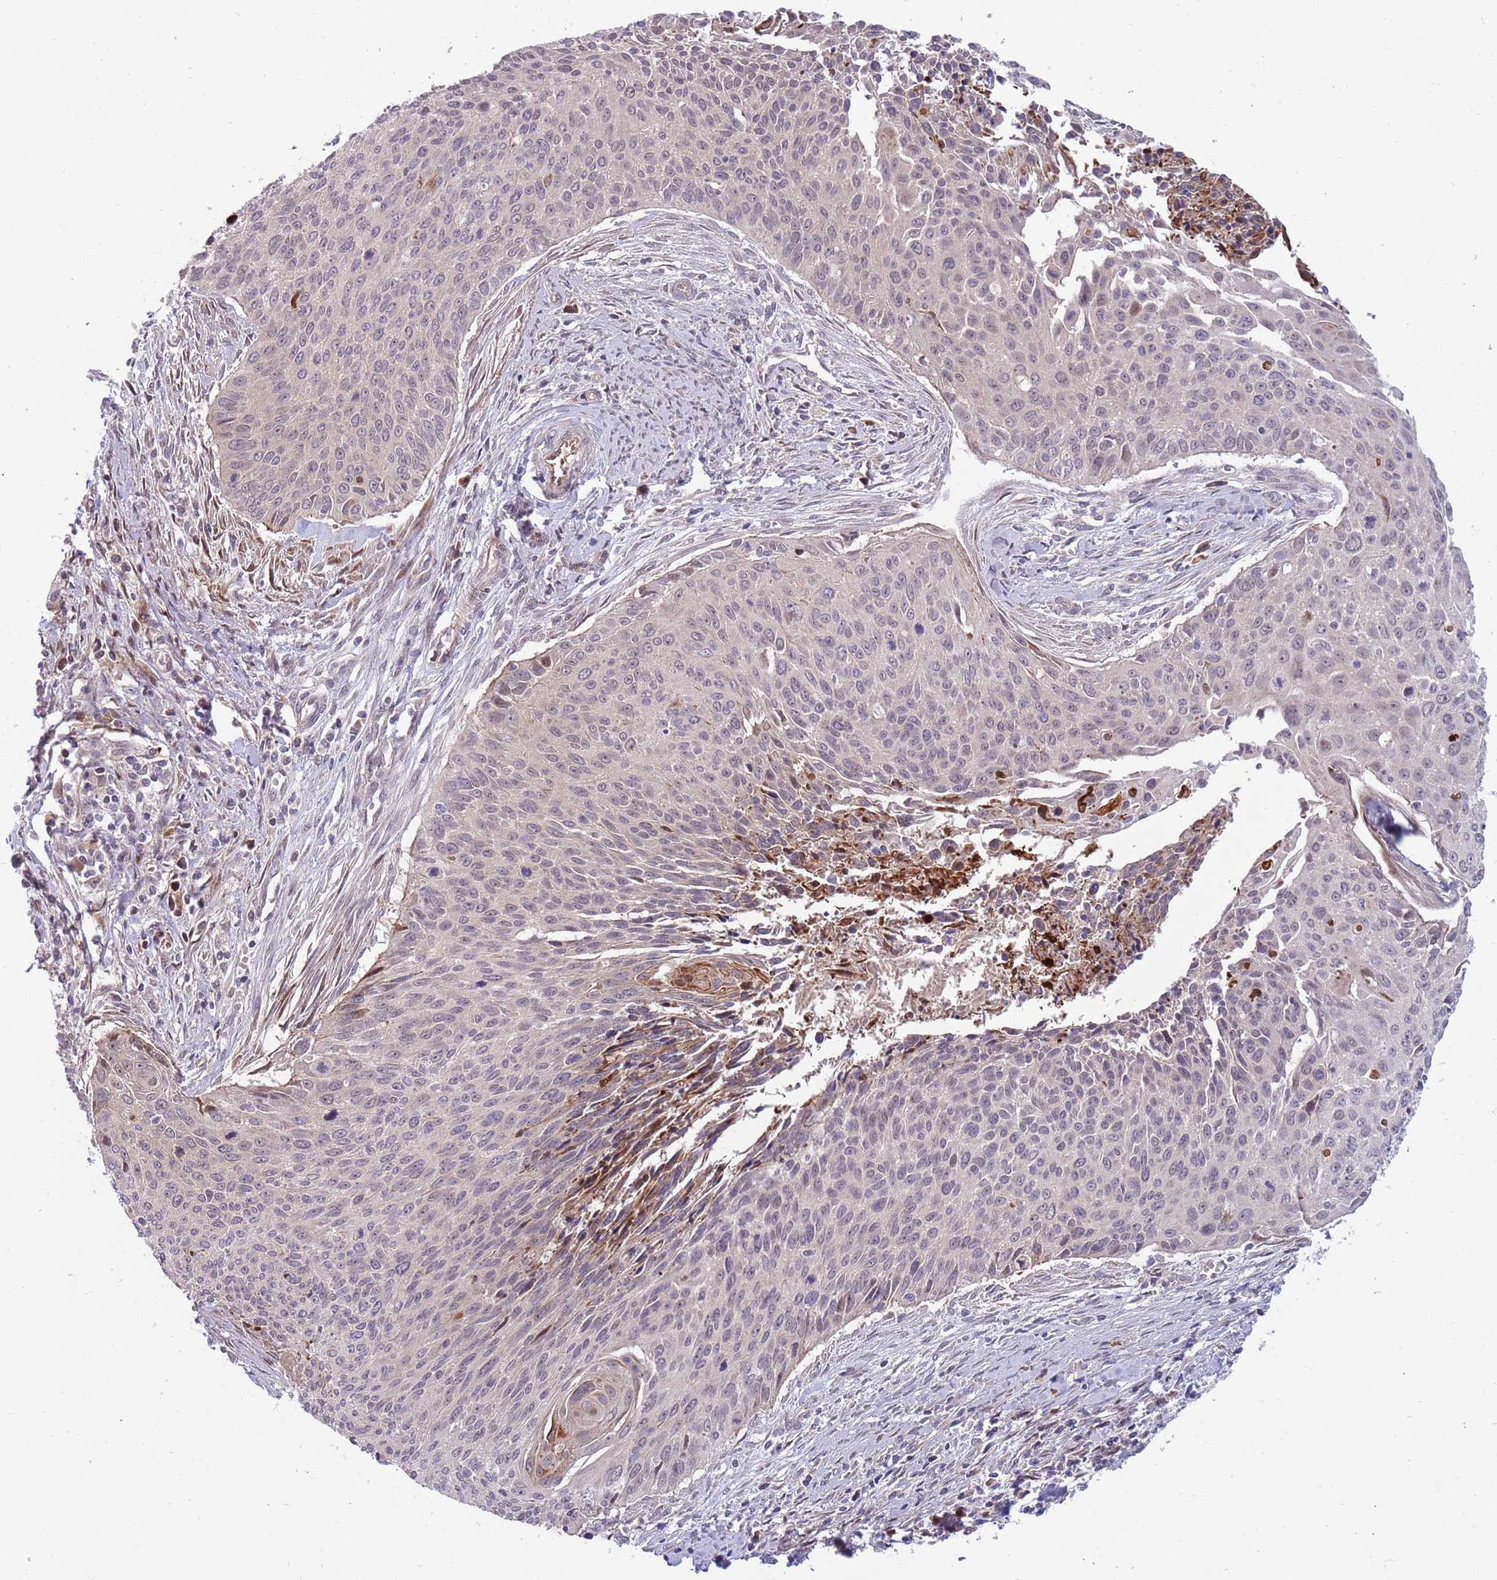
{"staining": {"intensity": "negative", "quantity": "none", "location": "none"}, "tissue": "cervical cancer", "cell_type": "Tumor cells", "image_type": "cancer", "snomed": [{"axis": "morphology", "description": "Squamous cell carcinoma, NOS"}, {"axis": "topography", "description": "Cervix"}], "caption": "DAB (3,3'-diaminobenzidine) immunohistochemical staining of human cervical squamous cell carcinoma shows no significant expression in tumor cells.", "gene": "NT5DC4", "patient": {"sex": "female", "age": 55}}